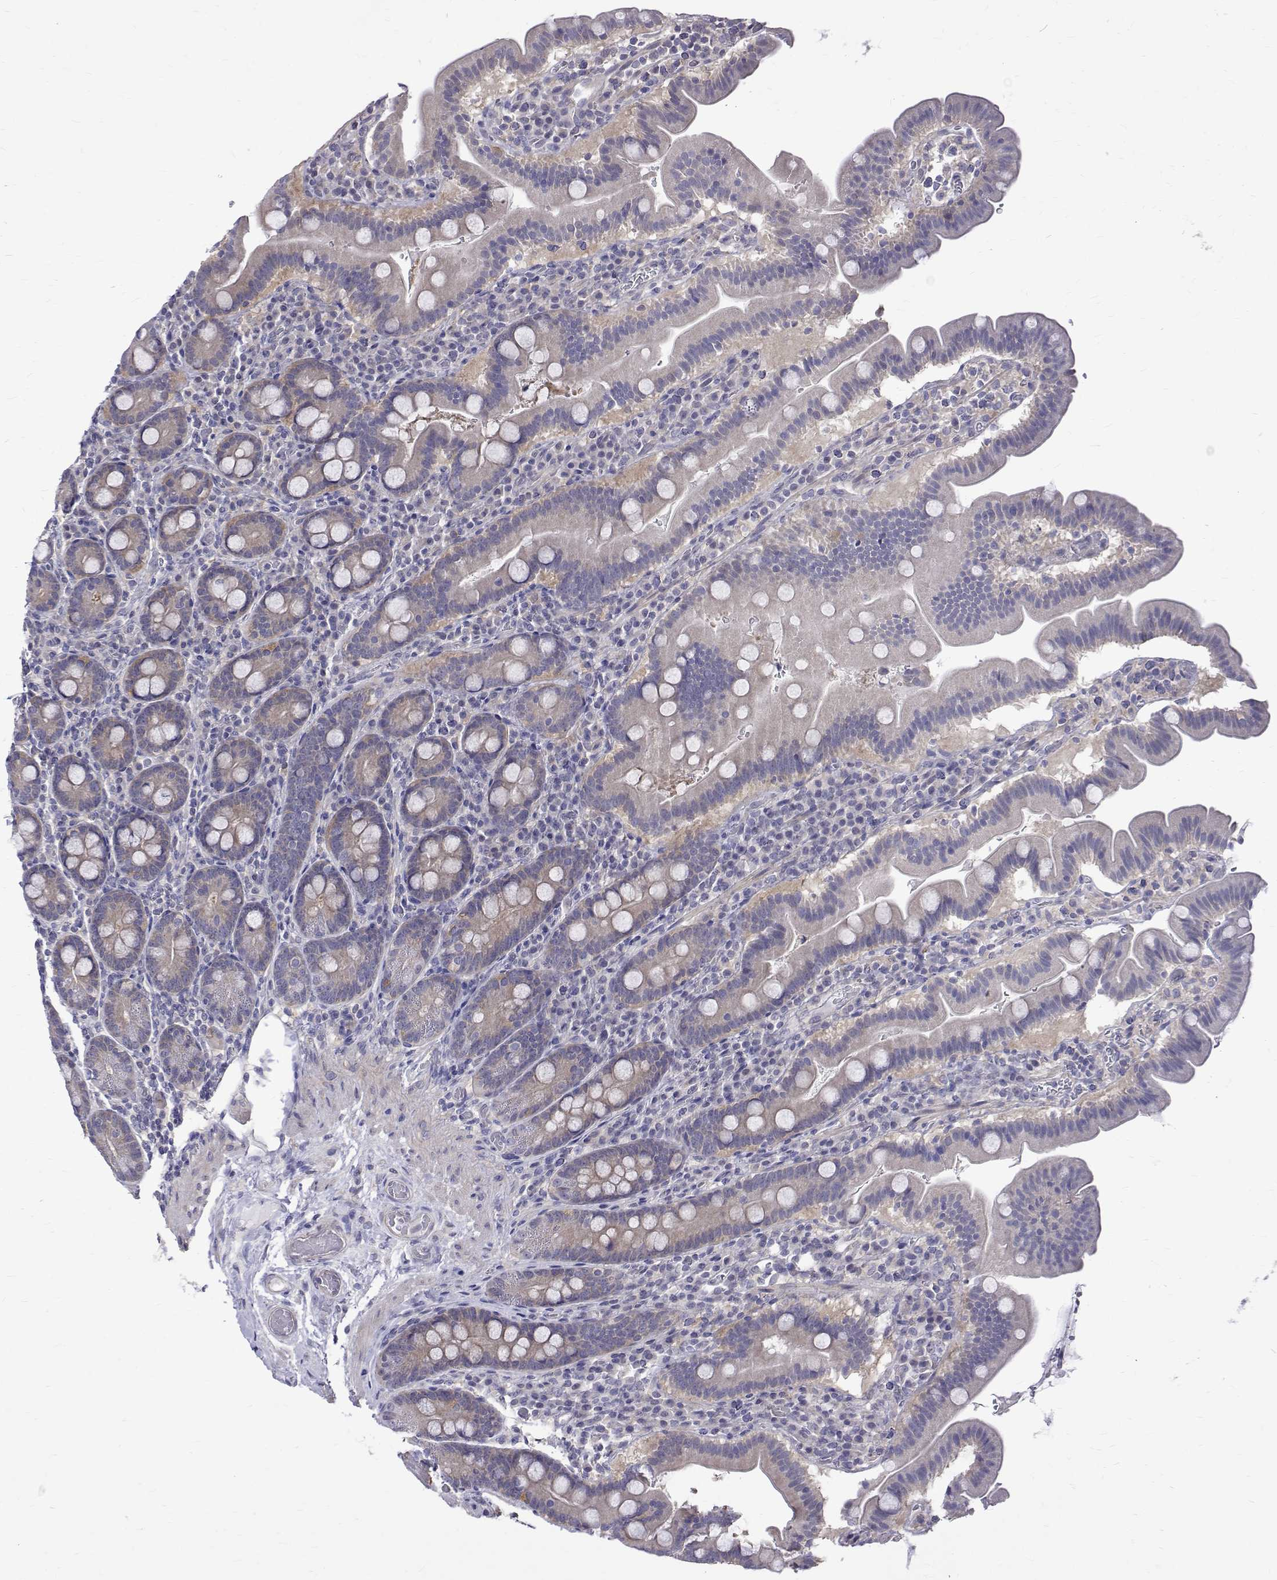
{"staining": {"intensity": "negative", "quantity": "none", "location": "none"}, "tissue": "small intestine", "cell_type": "Glandular cells", "image_type": "normal", "snomed": [{"axis": "morphology", "description": "Normal tissue, NOS"}, {"axis": "topography", "description": "Small intestine"}], "caption": "This is an immunohistochemistry (IHC) photomicrograph of normal human small intestine. There is no positivity in glandular cells.", "gene": "PADI1", "patient": {"sex": "male", "age": 26}}